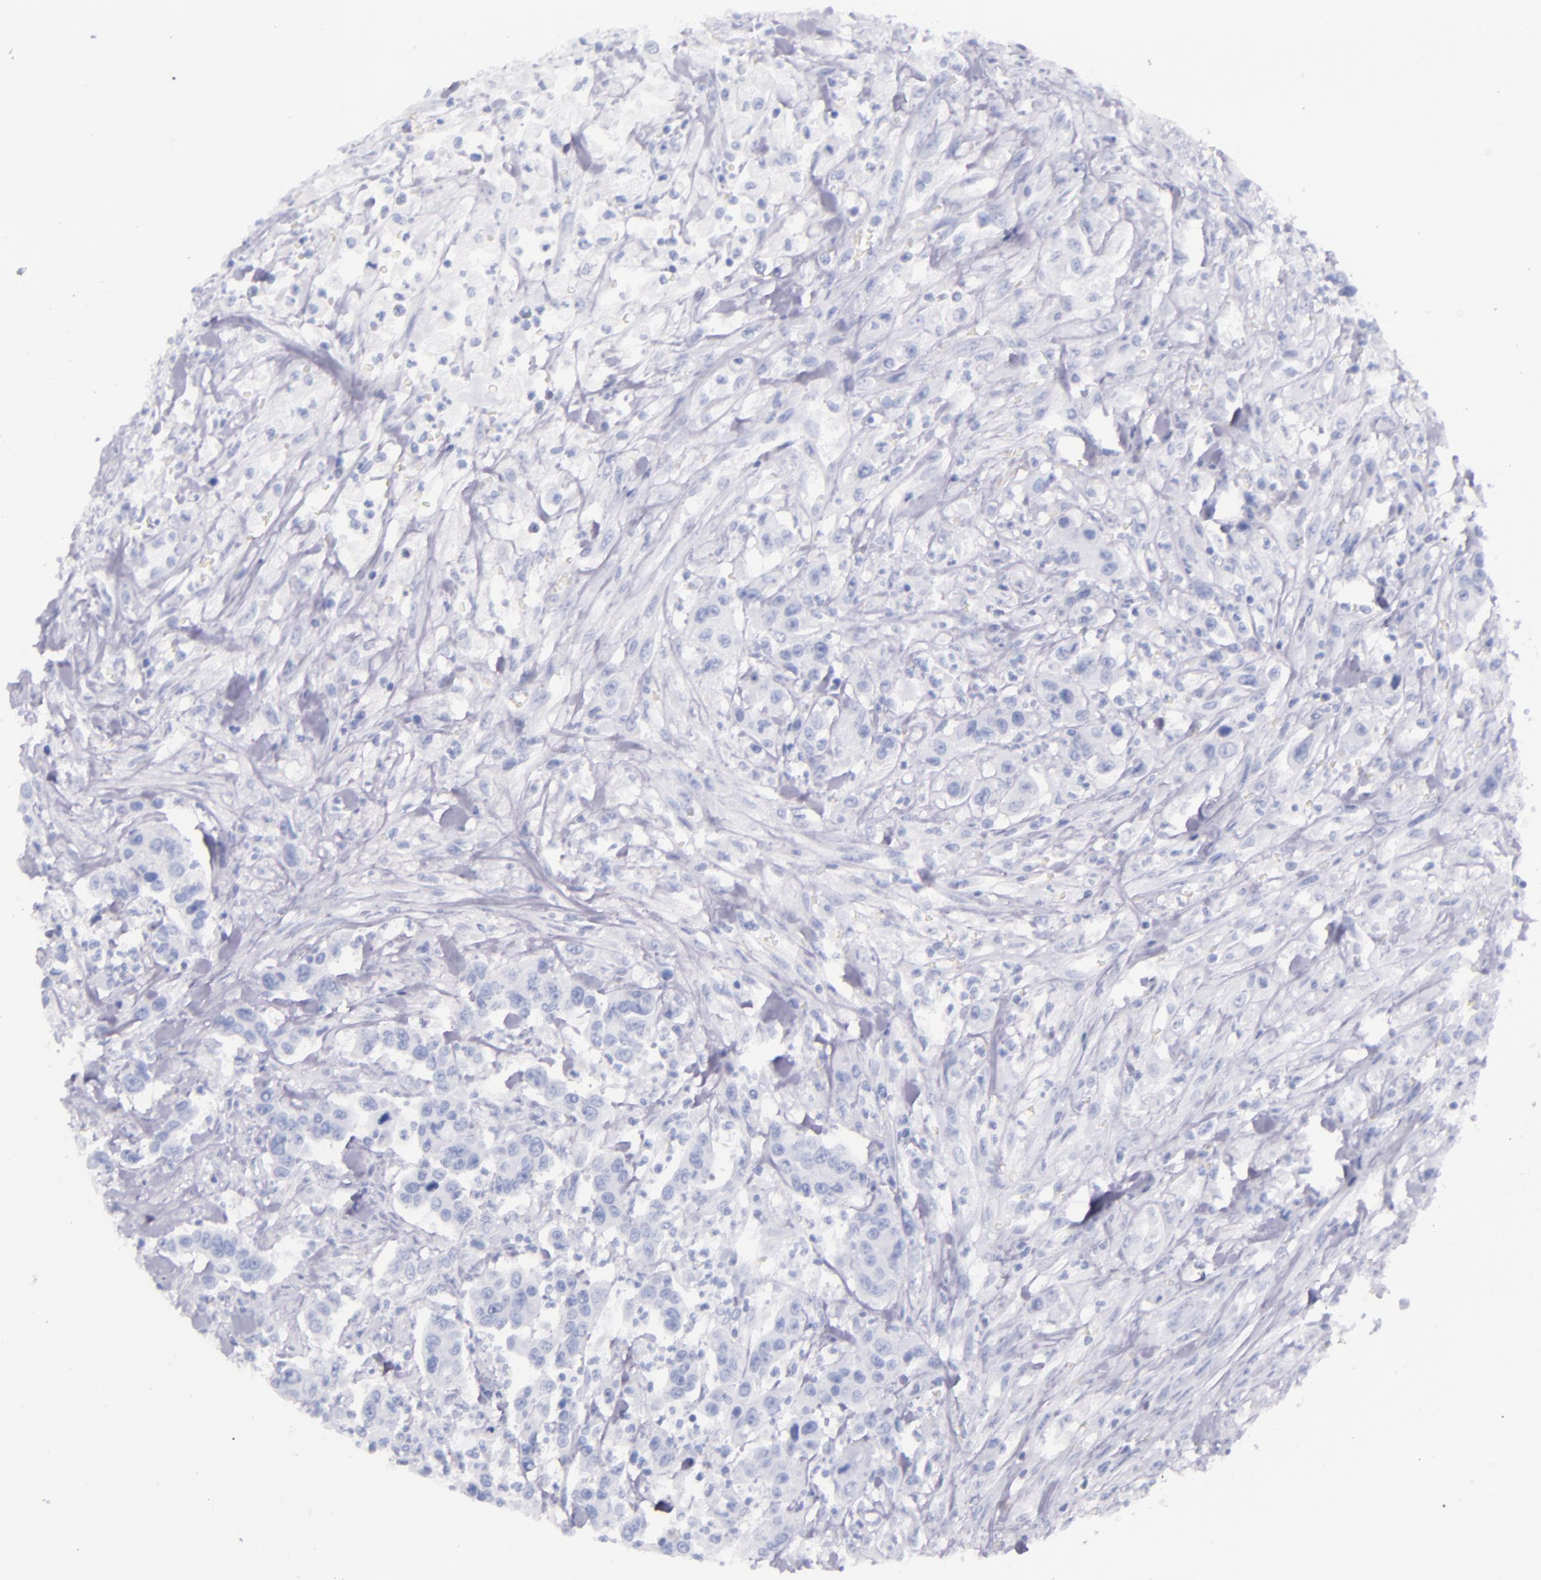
{"staining": {"intensity": "negative", "quantity": "none", "location": "none"}, "tissue": "urothelial cancer", "cell_type": "Tumor cells", "image_type": "cancer", "snomed": [{"axis": "morphology", "description": "Urothelial carcinoma, High grade"}, {"axis": "topography", "description": "Urinary bladder"}], "caption": "Immunohistochemical staining of high-grade urothelial carcinoma displays no significant expression in tumor cells.", "gene": "SFTPB", "patient": {"sex": "male", "age": 86}}